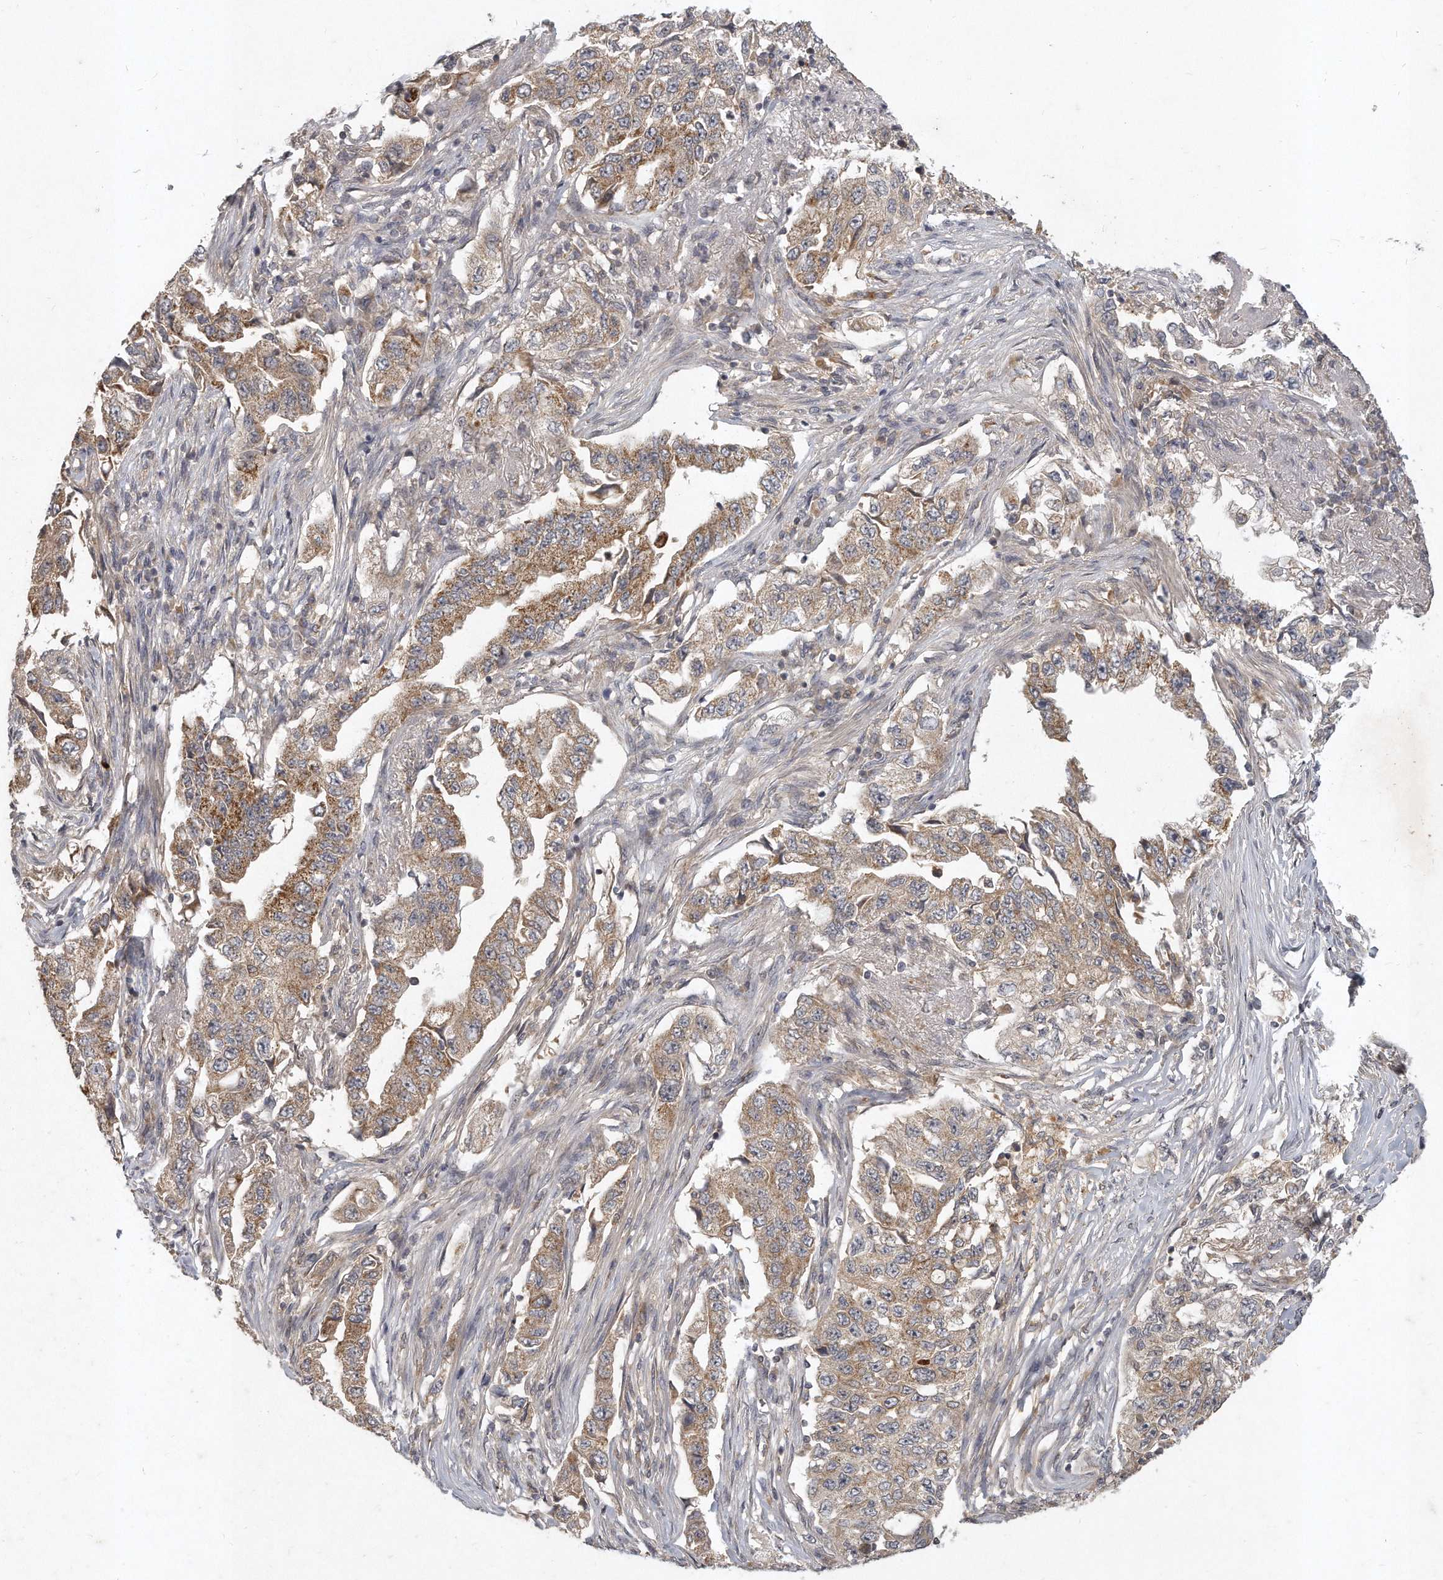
{"staining": {"intensity": "moderate", "quantity": "25%-75%", "location": "cytoplasmic/membranous"}, "tissue": "lung cancer", "cell_type": "Tumor cells", "image_type": "cancer", "snomed": [{"axis": "morphology", "description": "Adenocarcinoma, NOS"}, {"axis": "topography", "description": "Lung"}], "caption": "Protein expression by IHC reveals moderate cytoplasmic/membranous expression in approximately 25%-75% of tumor cells in adenocarcinoma (lung).", "gene": "LGALS8", "patient": {"sex": "female", "age": 51}}